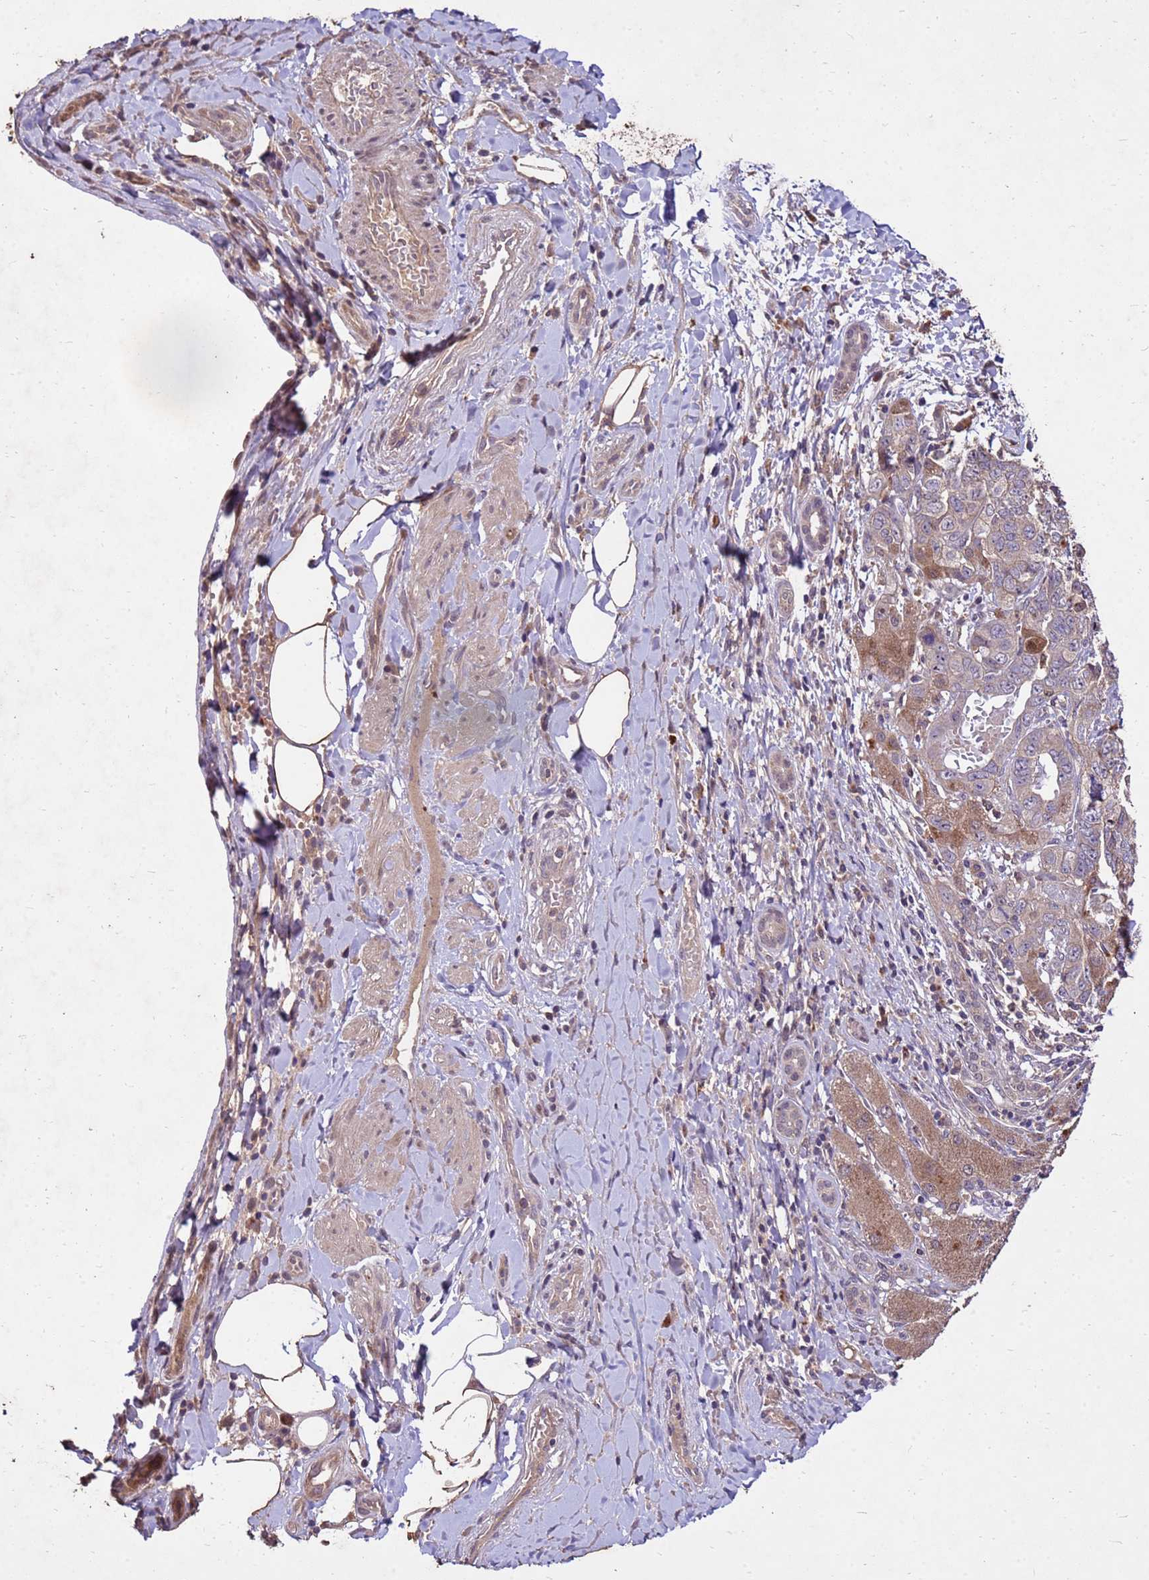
{"staining": {"intensity": "weak", "quantity": ">75%", "location": "cytoplasmic/membranous"}, "tissue": "liver cancer", "cell_type": "Tumor cells", "image_type": "cancer", "snomed": [{"axis": "morphology", "description": "Cholangiocarcinoma"}, {"axis": "topography", "description": "Liver"}], "caption": "Protein expression analysis of human cholangiocarcinoma (liver) reveals weak cytoplasmic/membranous positivity in approximately >75% of tumor cells.", "gene": "TOR4A", "patient": {"sex": "male", "age": 59}}